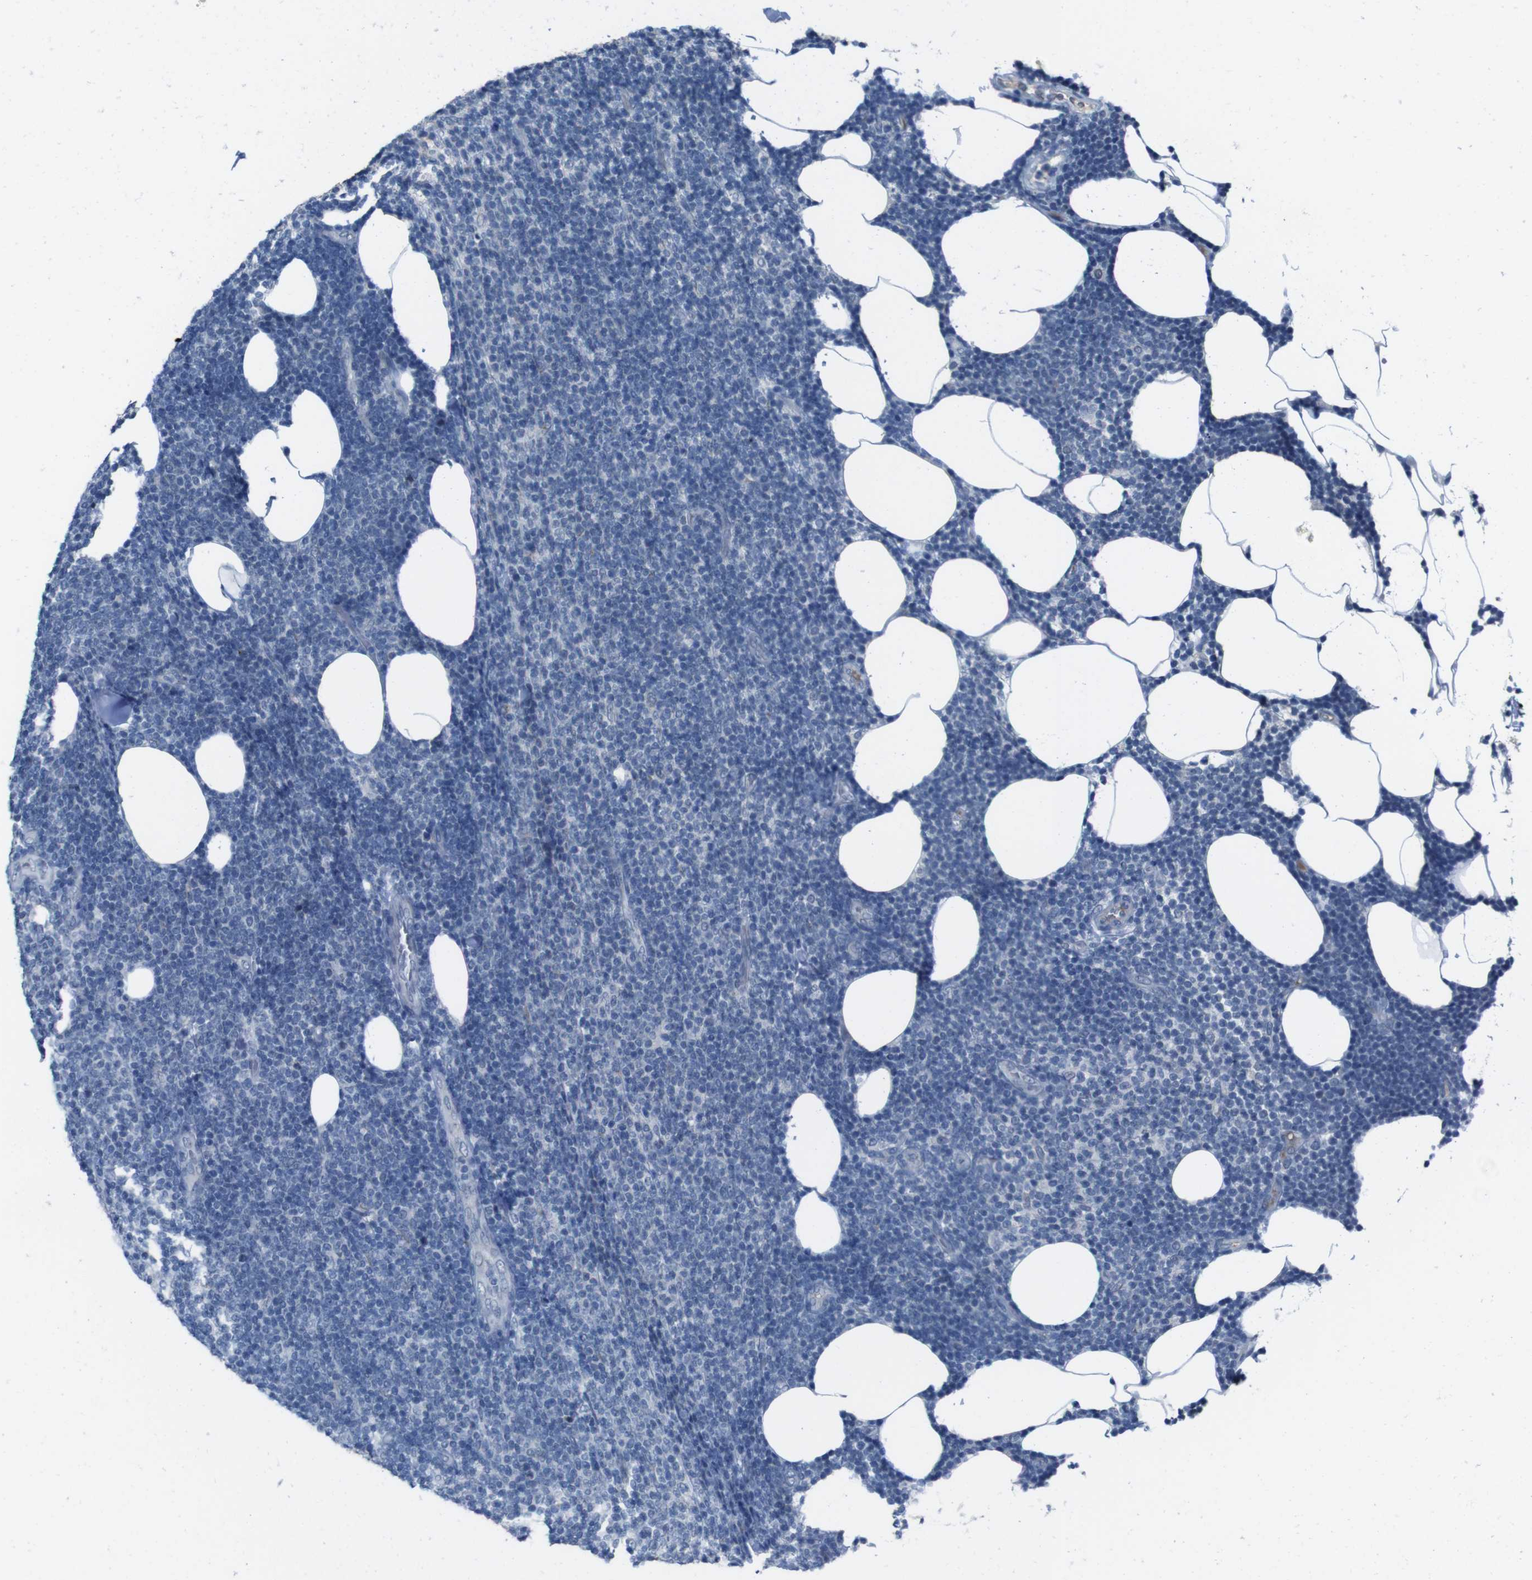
{"staining": {"intensity": "negative", "quantity": "none", "location": "none"}, "tissue": "lymphoma", "cell_type": "Tumor cells", "image_type": "cancer", "snomed": [{"axis": "morphology", "description": "Malignant lymphoma, non-Hodgkin's type, Low grade"}, {"axis": "topography", "description": "Lymph node"}], "caption": "IHC photomicrograph of neoplastic tissue: malignant lymphoma, non-Hodgkin's type (low-grade) stained with DAB (3,3'-diaminobenzidine) shows no significant protein expression in tumor cells.", "gene": "CDHR2", "patient": {"sex": "male", "age": 66}}